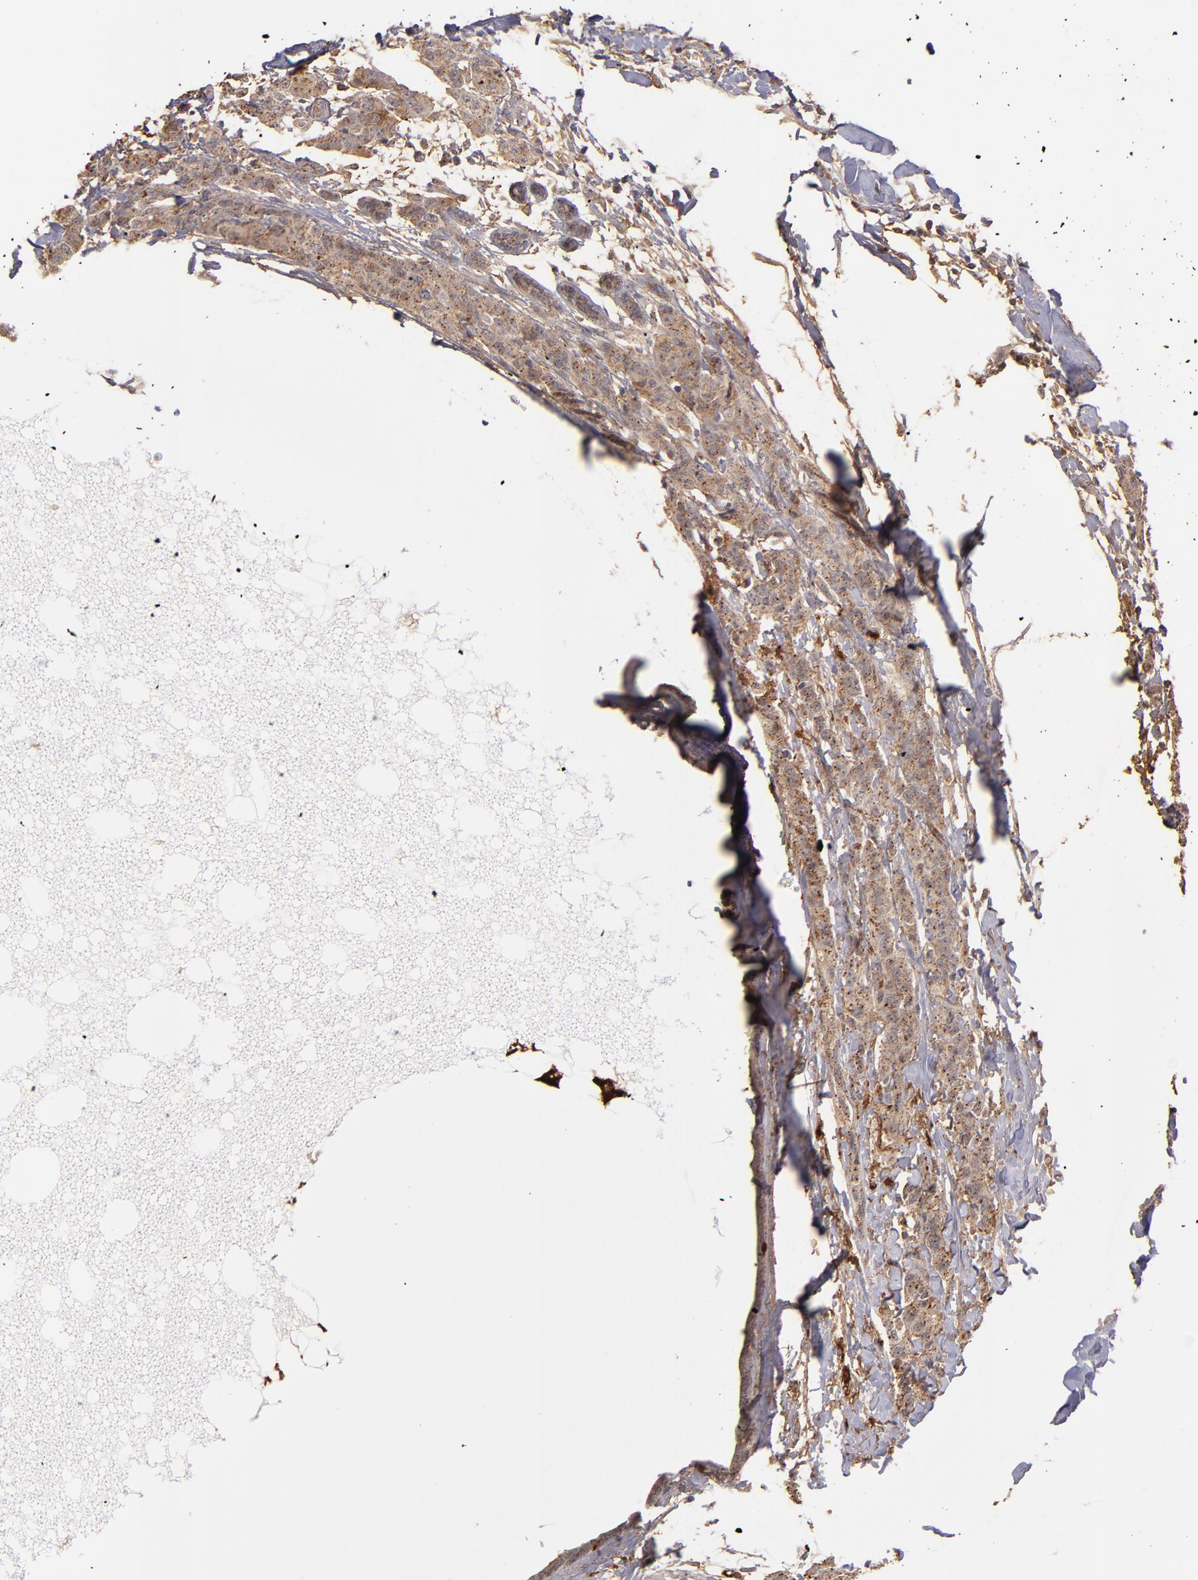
{"staining": {"intensity": "moderate", "quantity": ">75%", "location": "cytoplasmic/membranous"}, "tissue": "breast cancer", "cell_type": "Tumor cells", "image_type": "cancer", "snomed": [{"axis": "morphology", "description": "Duct carcinoma"}, {"axis": "topography", "description": "Breast"}], "caption": "Immunohistochemistry staining of invasive ductal carcinoma (breast), which demonstrates medium levels of moderate cytoplasmic/membranous staining in about >75% of tumor cells indicating moderate cytoplasmic/membranous protein expression. The staining was performed using DAB (3,3'-diaminobenzidine) (brown) for protein detection and nuclei were counterstained in hematoxylin (blue).", "gene": "ZFYVE1", "patient": {"sex": "female", "age": 40}}